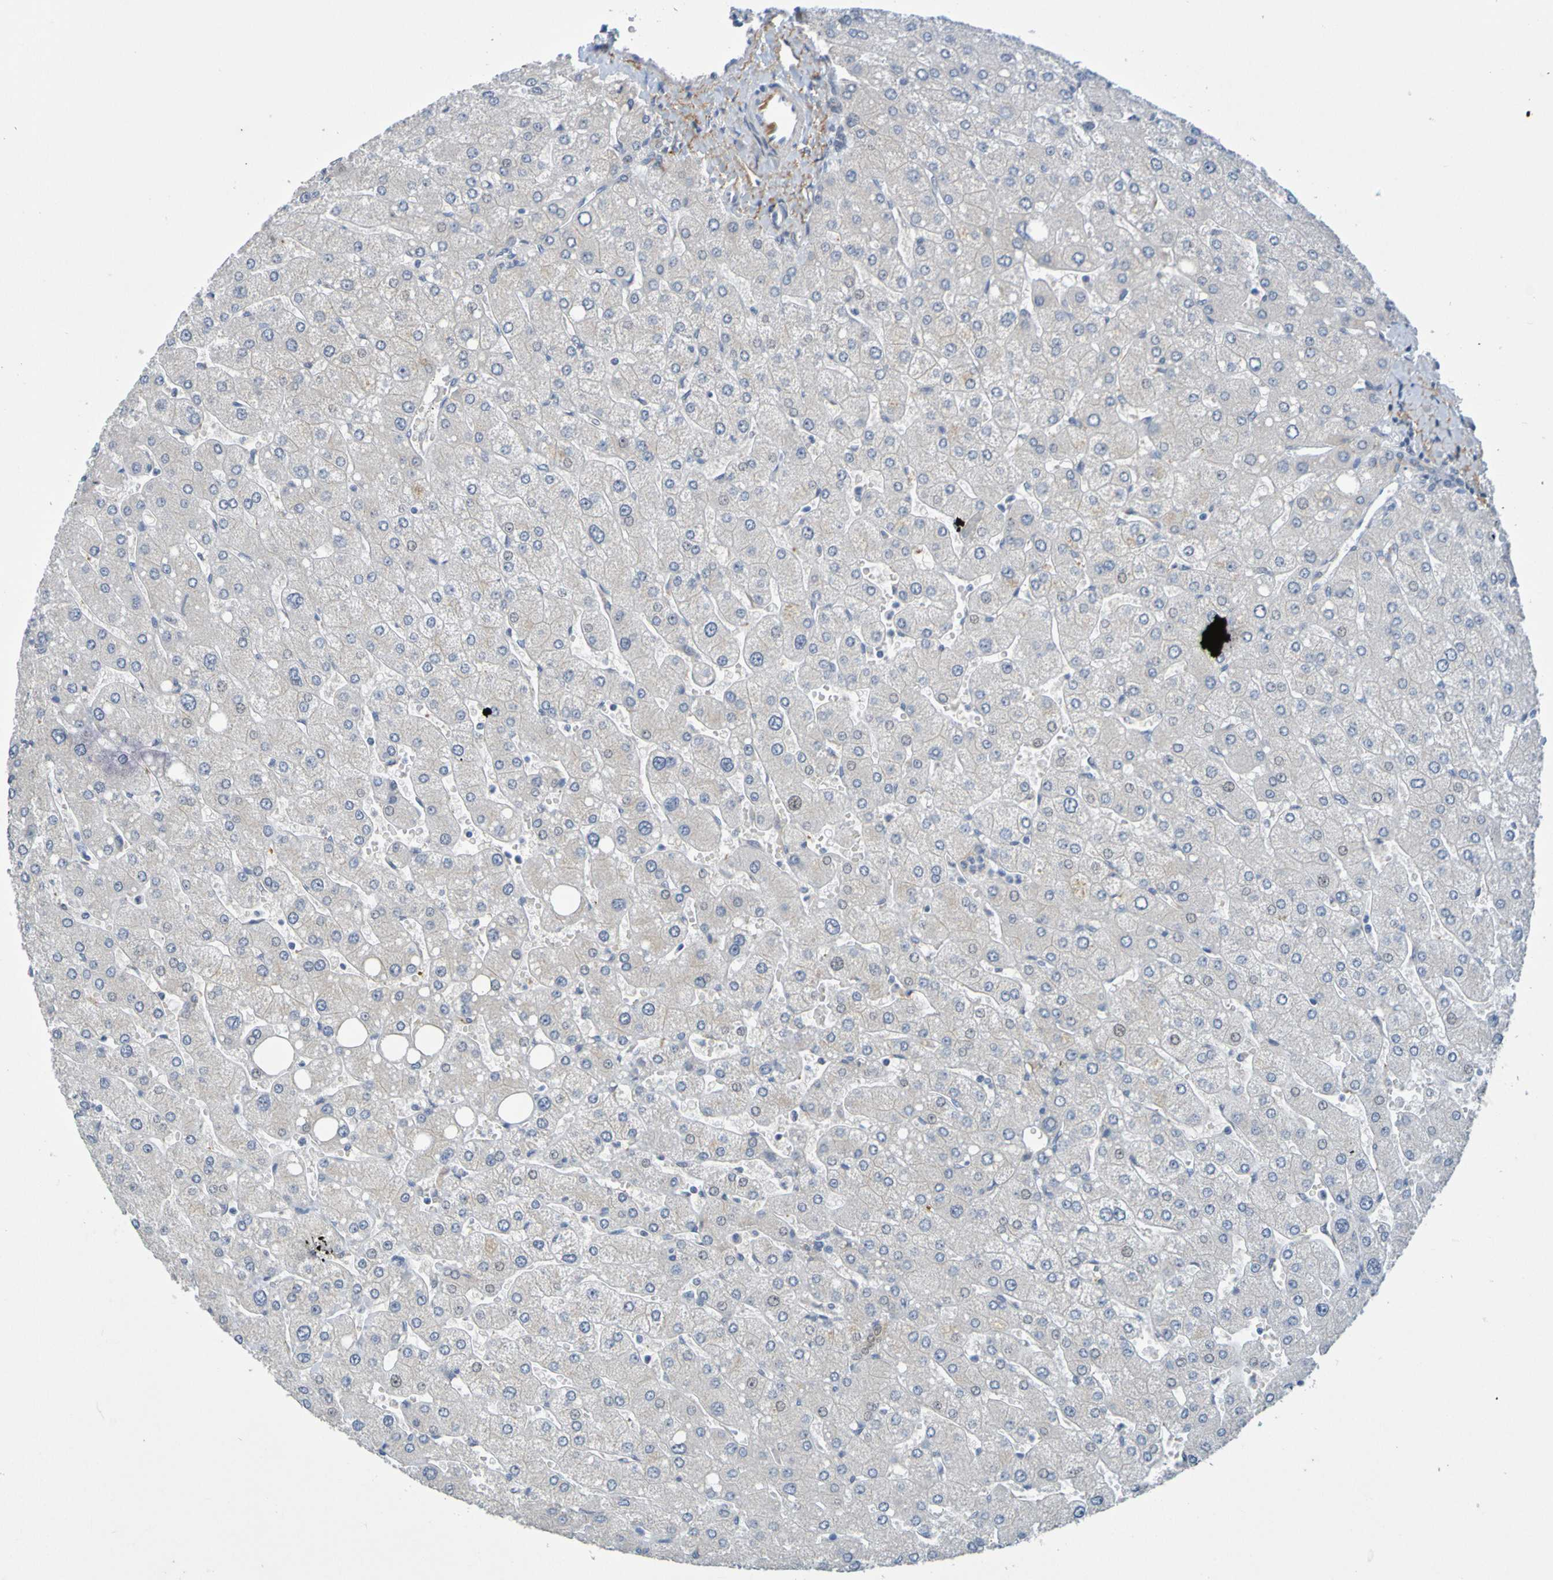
{"staining": {"intensity": "moderate", "quantity": "<25%", "location": "cytoplasmic/membranous"}, "tissue": "liver", "cell_type": "Cholangiocytes", "image_type": "normal", "snomed": [{"axis": "morphology", "description": "Normal tissue, NOS"}, {"axis": "topography", "description": "Liver"}], "caption": "Cholangiocytes display low levels of moderate cytoplasmic/membranous positivity in approximately <25% of cells in benign human liver.", "gene": "IL10", "patient": {"sex": "male", "age": 55}}